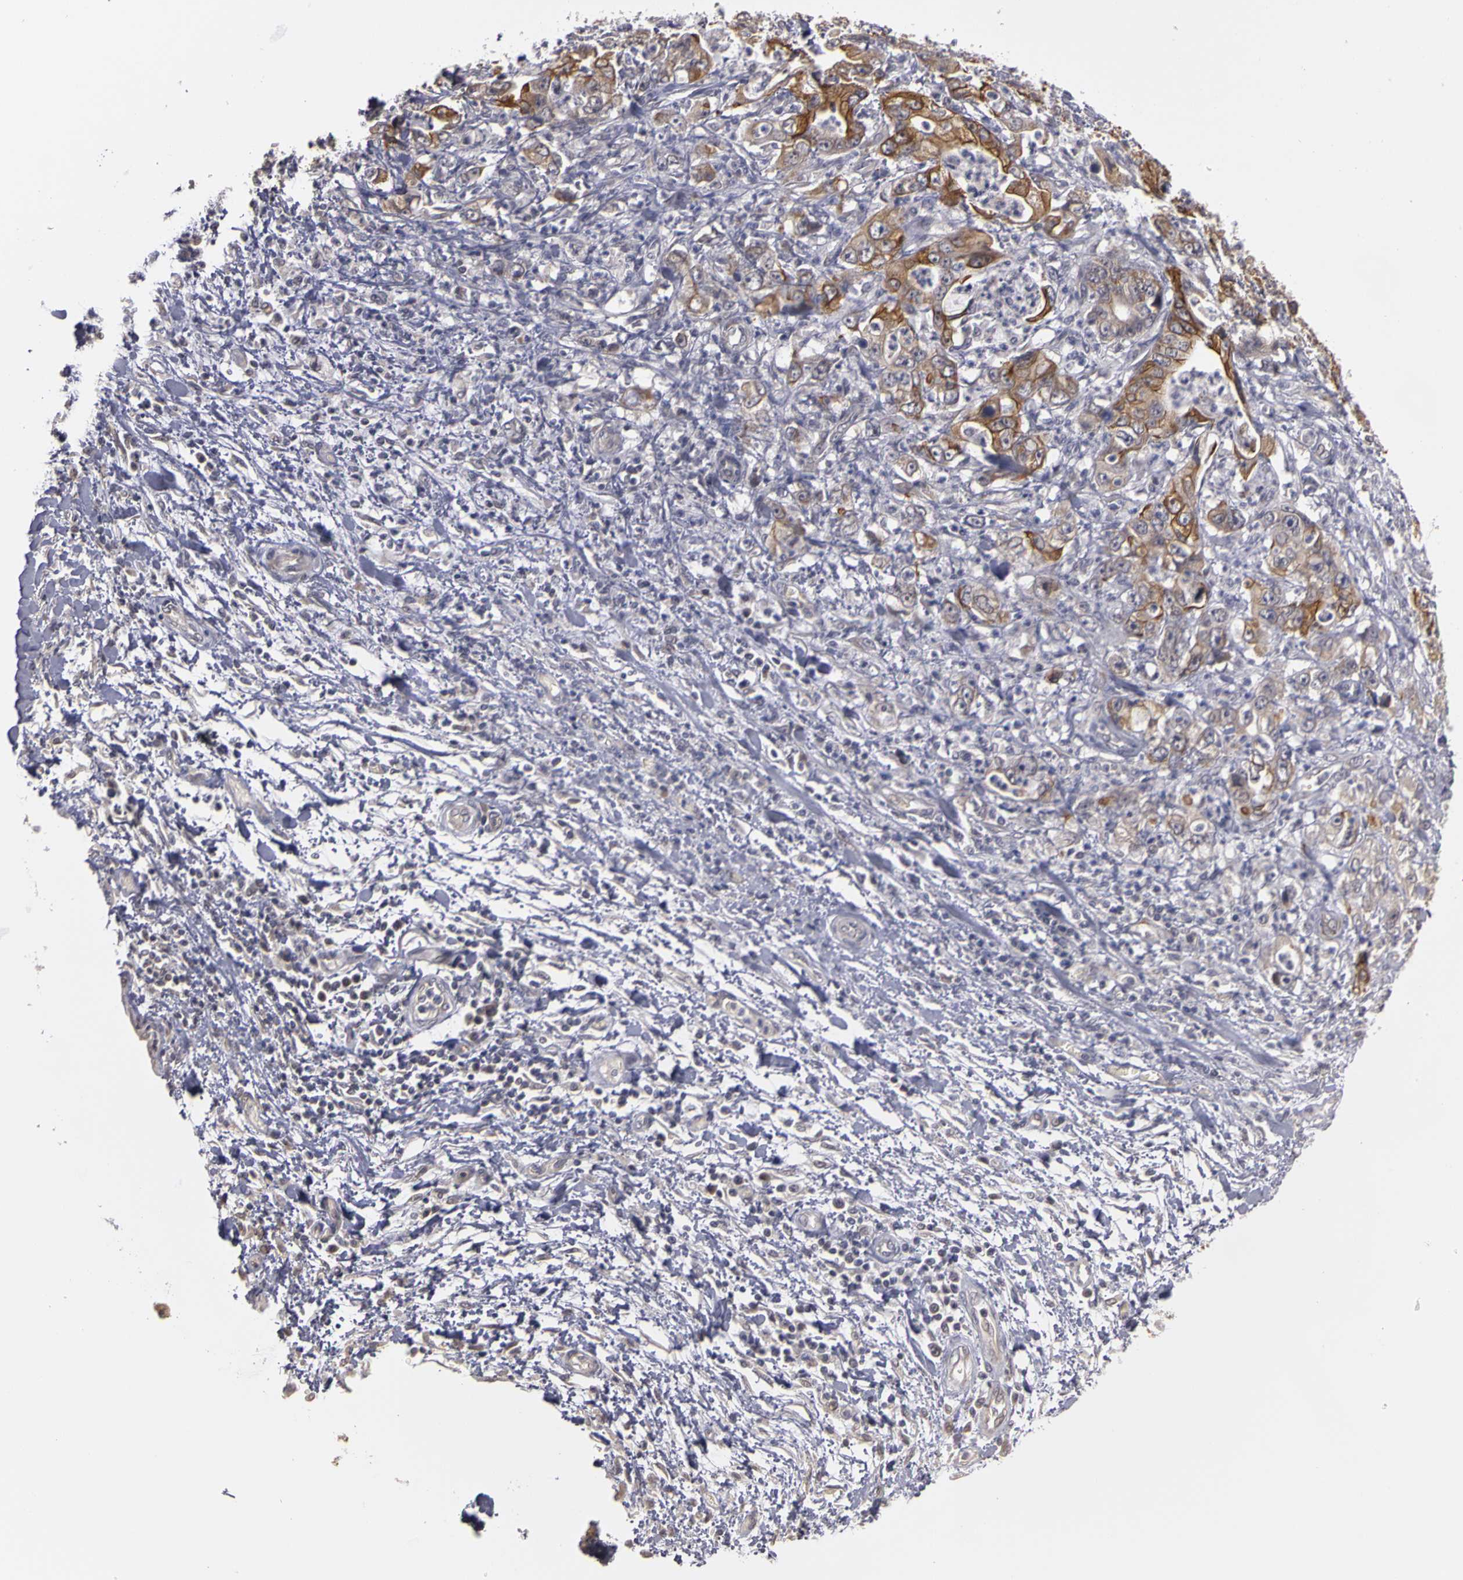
{"staining": {"intensity": "moderate", "quantity": ">75%", "location": "cytoplasmic/membranous"}, "tissue": "stomach cancer", "cell_type": "Tumor cells", "image_type": "cancer", "snomed": [{"axis": "morphology", "description": "Adenocarcinoma, NOS"}, {"axis": "topography", "description": "Pancreas"}, {"axis": "topography", "description": "Stomach, upper"}], "caption": "Stomach cancer (adenocarcinoma) stained with a brown dye reveals moderate cytoplasmic/membranous positive staining in approximately >75% of tumor cells.", "gene": "FRMD7", "patient": {"sex": "male", "age": 77}}